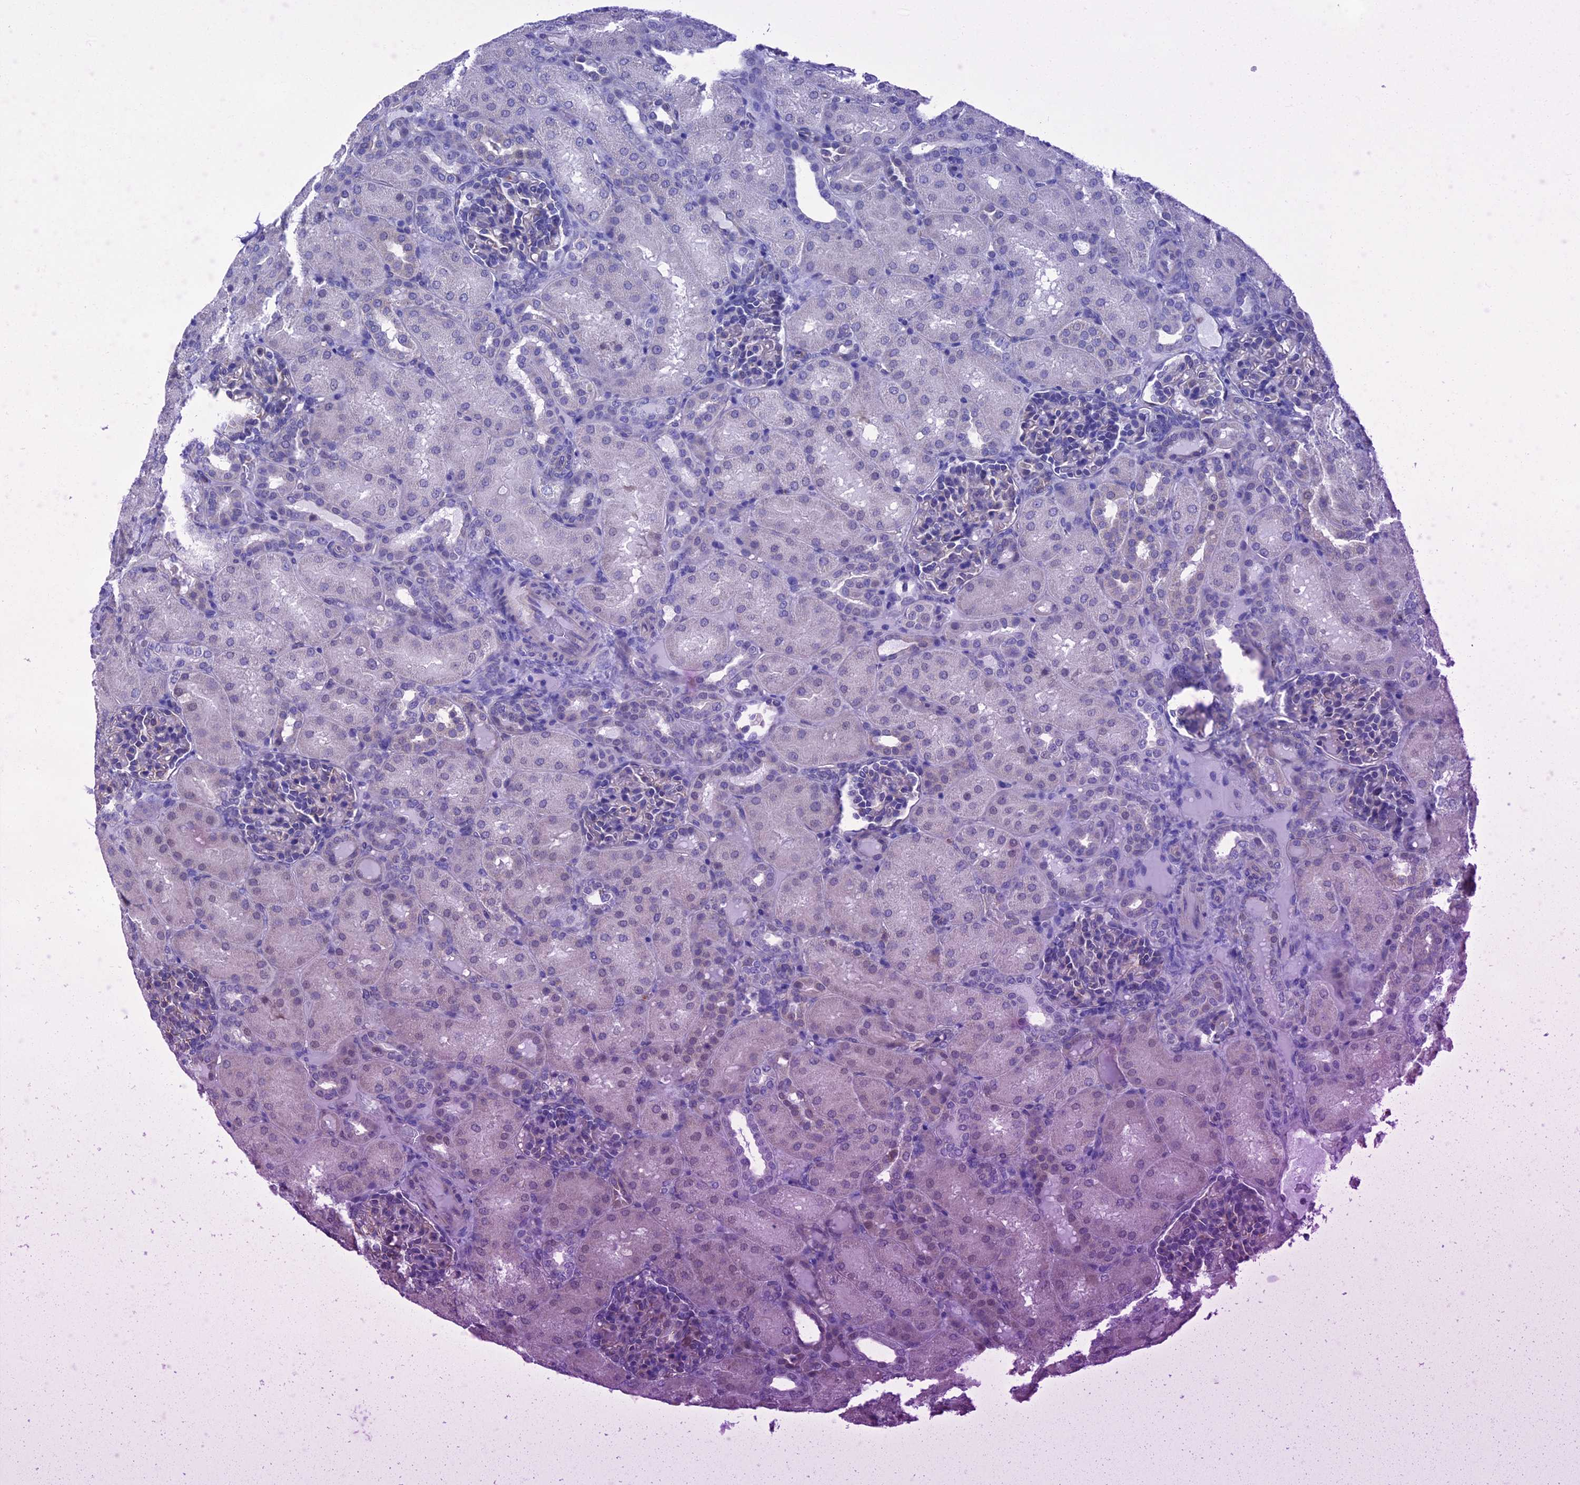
{"staining": {"intensity": "negative", "quantity": "none", "location": "none"}, "tissue": "kidney", "cell_type": "Cells in glomeruli", "image_type": "normal", "snomed": [{"axis": "morphology", "description": "Normal tissue, NOS"}, {"axis": "topography", "description": "Kidney"}], "caption": "Unremarkable kidney was stained to show a protein in brown. There is no significant staining in cells in glomeruli. Nuclei are stained in blue.", "gene": "SLC1A6", "patient": {"sex": "male", "age": 1}}